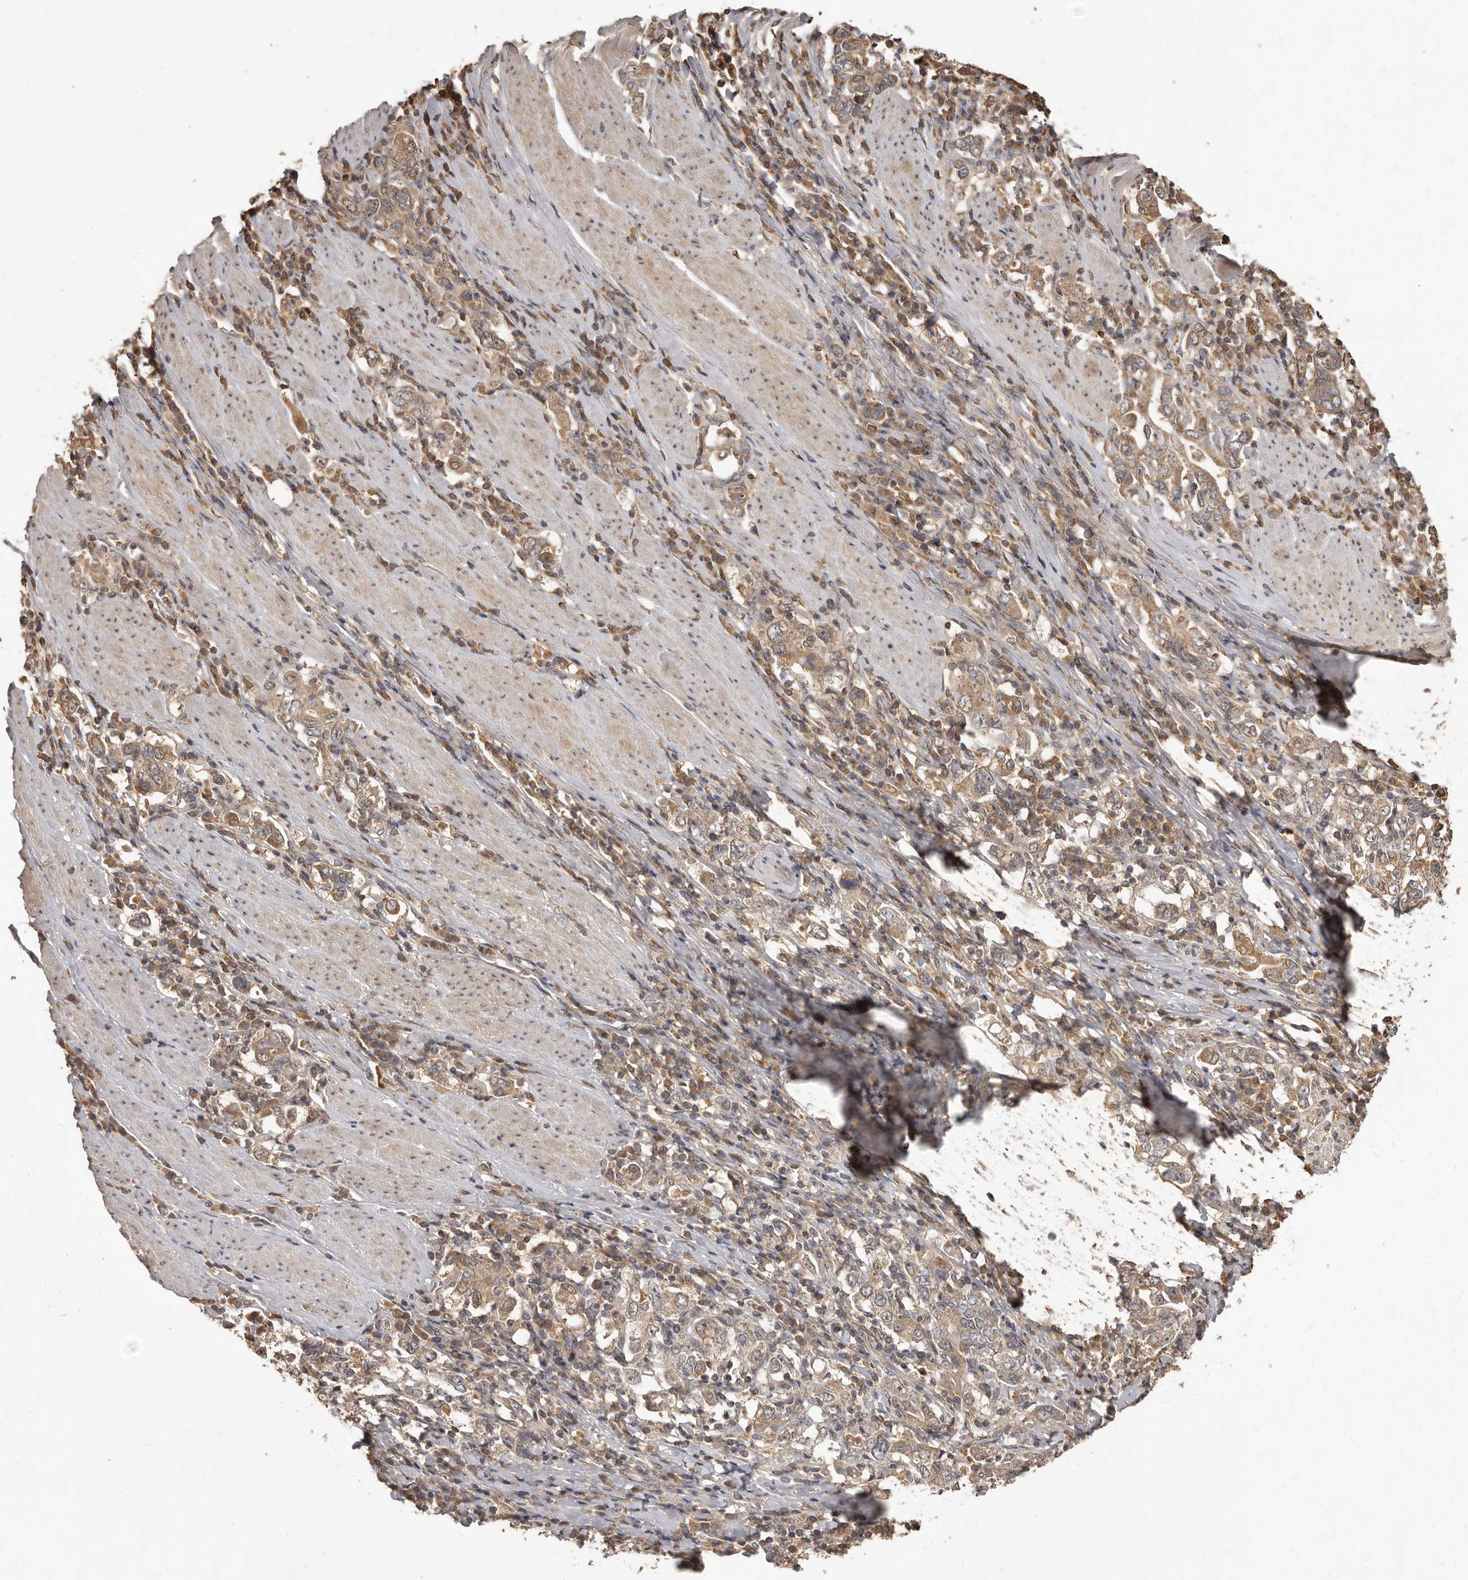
{"staining": {"intensity": "moderate", "quantity": ">75%", "location": "cytoplasmic/membranous"}, "tissue": "stomach cancer", "cell_type": "Tumor cells", "image_type": "cancer", "snomed": [{"axis": "morphology", "description": "Adenocarcinoma, NOS"}, {"axis": "topography", "description": "Stomach, upper"}], "caption": "Immunohistochemical staining of stomach adenocarcinoma reveals medium levels of moderate cytoplasmic/membranous protein staining in about >75% of tumor cells. Ihc stains the protein in brown and the nuclei are stained blue.", "gene": "MTO1", "patient": {"sex": "male", "age": 62}}